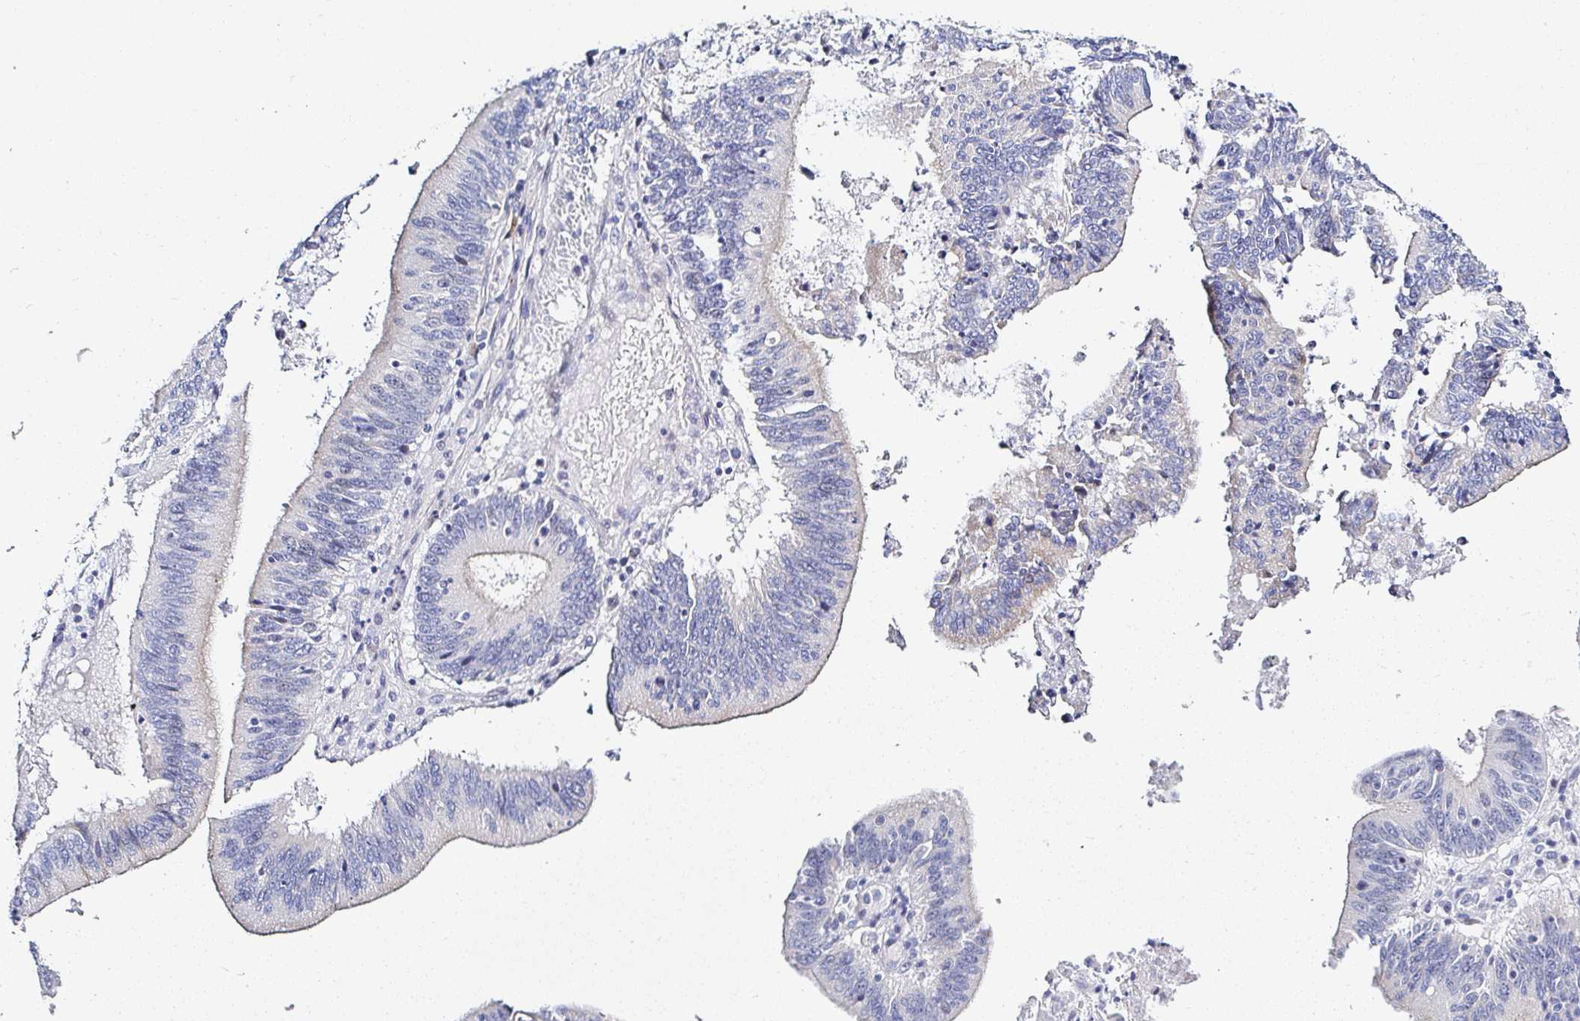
{"staining": {"intensity": "negative", "quantity": "none", "location": "none"}, "tissue": "stomach cancer", "cell_type": "Tumor cells", "image_type": "cancer", "snomed": [{"axis": "morphology", "description": "Adenocarcinoma, NOS"}, {"axis": "topography", "description": "Stomach, upper"}], "caption": "DAB (3,3'-diaminobenzidine) immunohistochemical staining of stomach adenocarcinoma reveals no significant expression in tumor cells.", "gene": "OR10K1", "patient": {"sex": "male", "age": 68}}